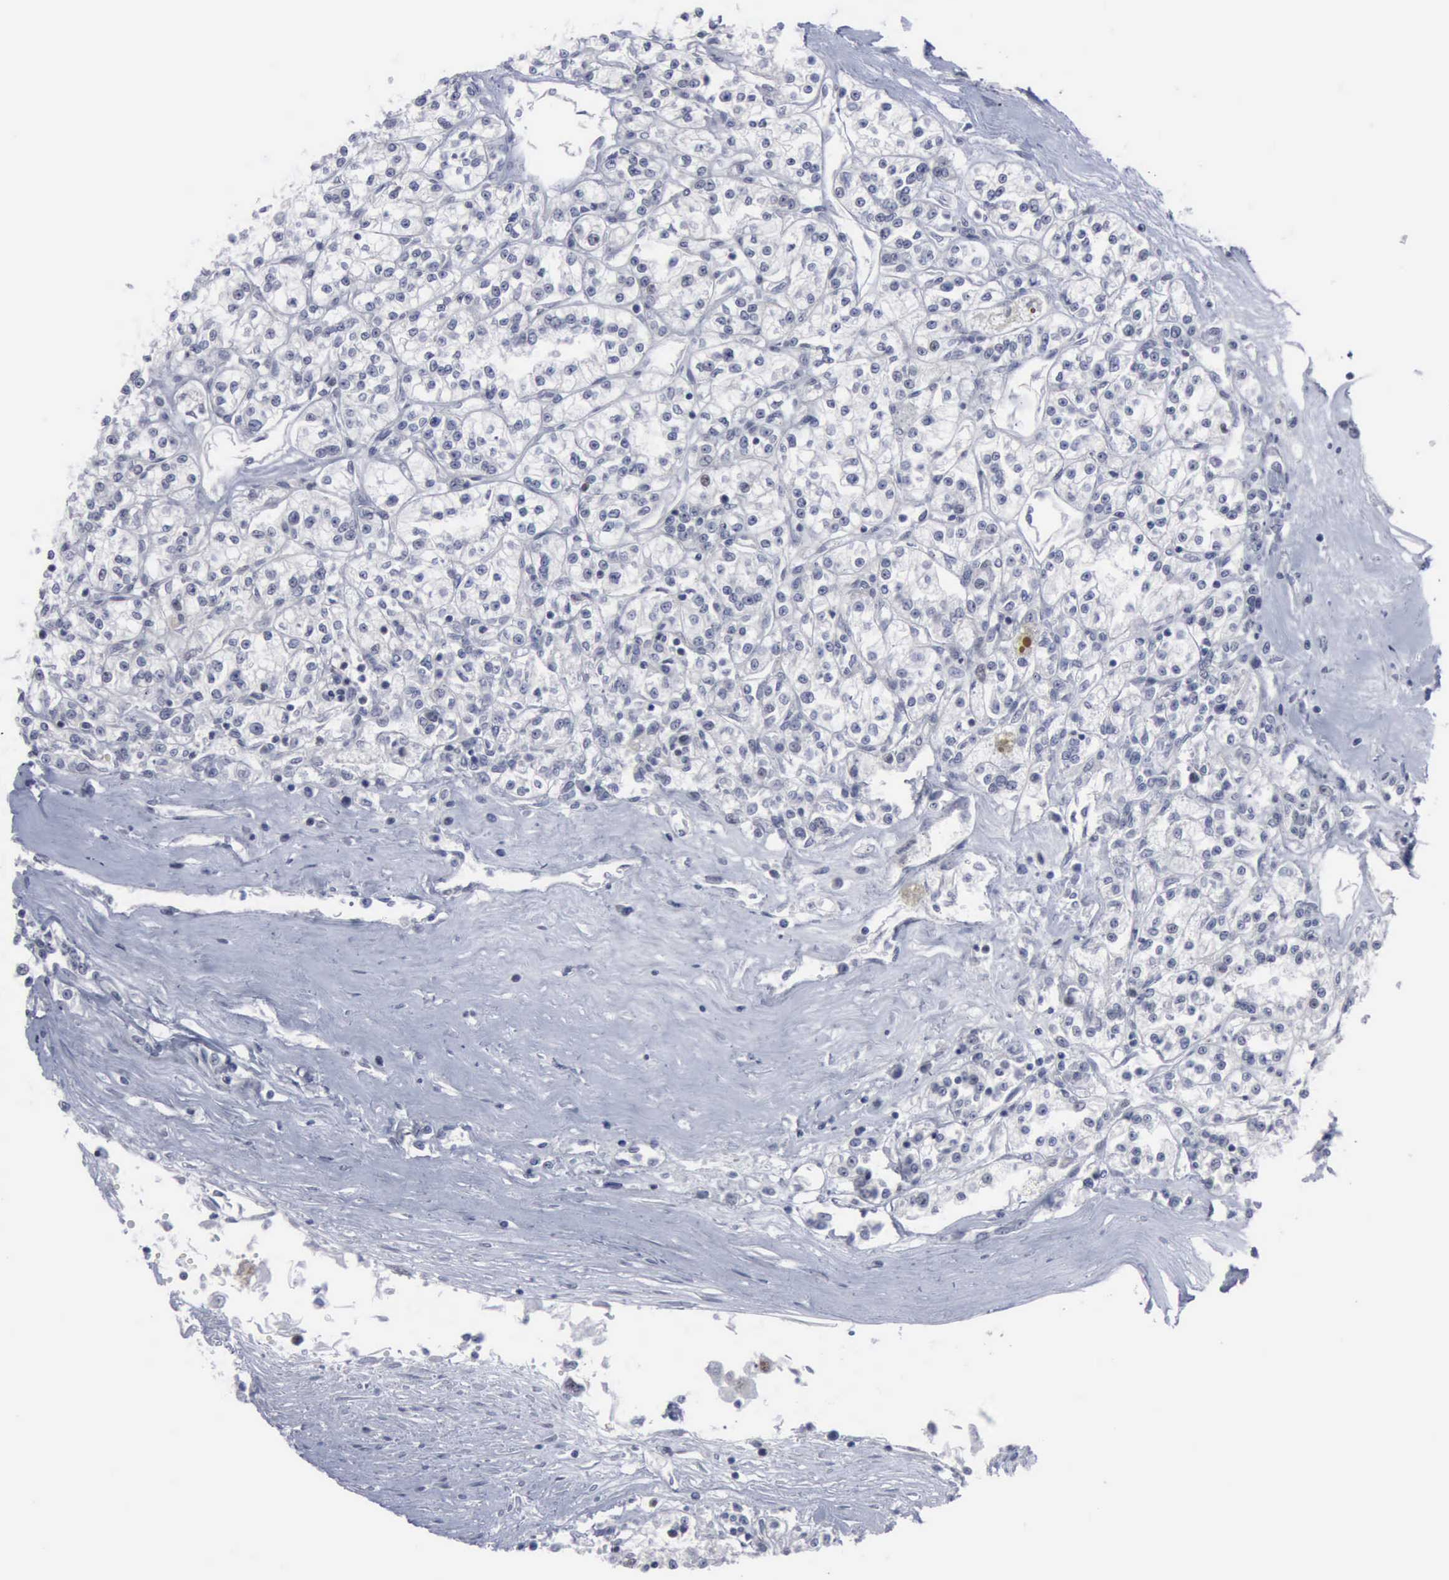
{"staining": {"intensity": "negative", "quantity": "none", "location": "none"}, "tissue": "renal cancer", "cell_type": "Tumor cells", "image_type": "cancer", "snomed": [{"axis": "morphology", "description": "Adenocarcinoma, NOS"}, {"axis": "topography", "description": "Kidney"}], "caption": "There is no significant positivity in tumor cells of renal cancer (adenocarcinoma).", "gene": "MCM5", "patient": {"sex": "female", "age": 76}}